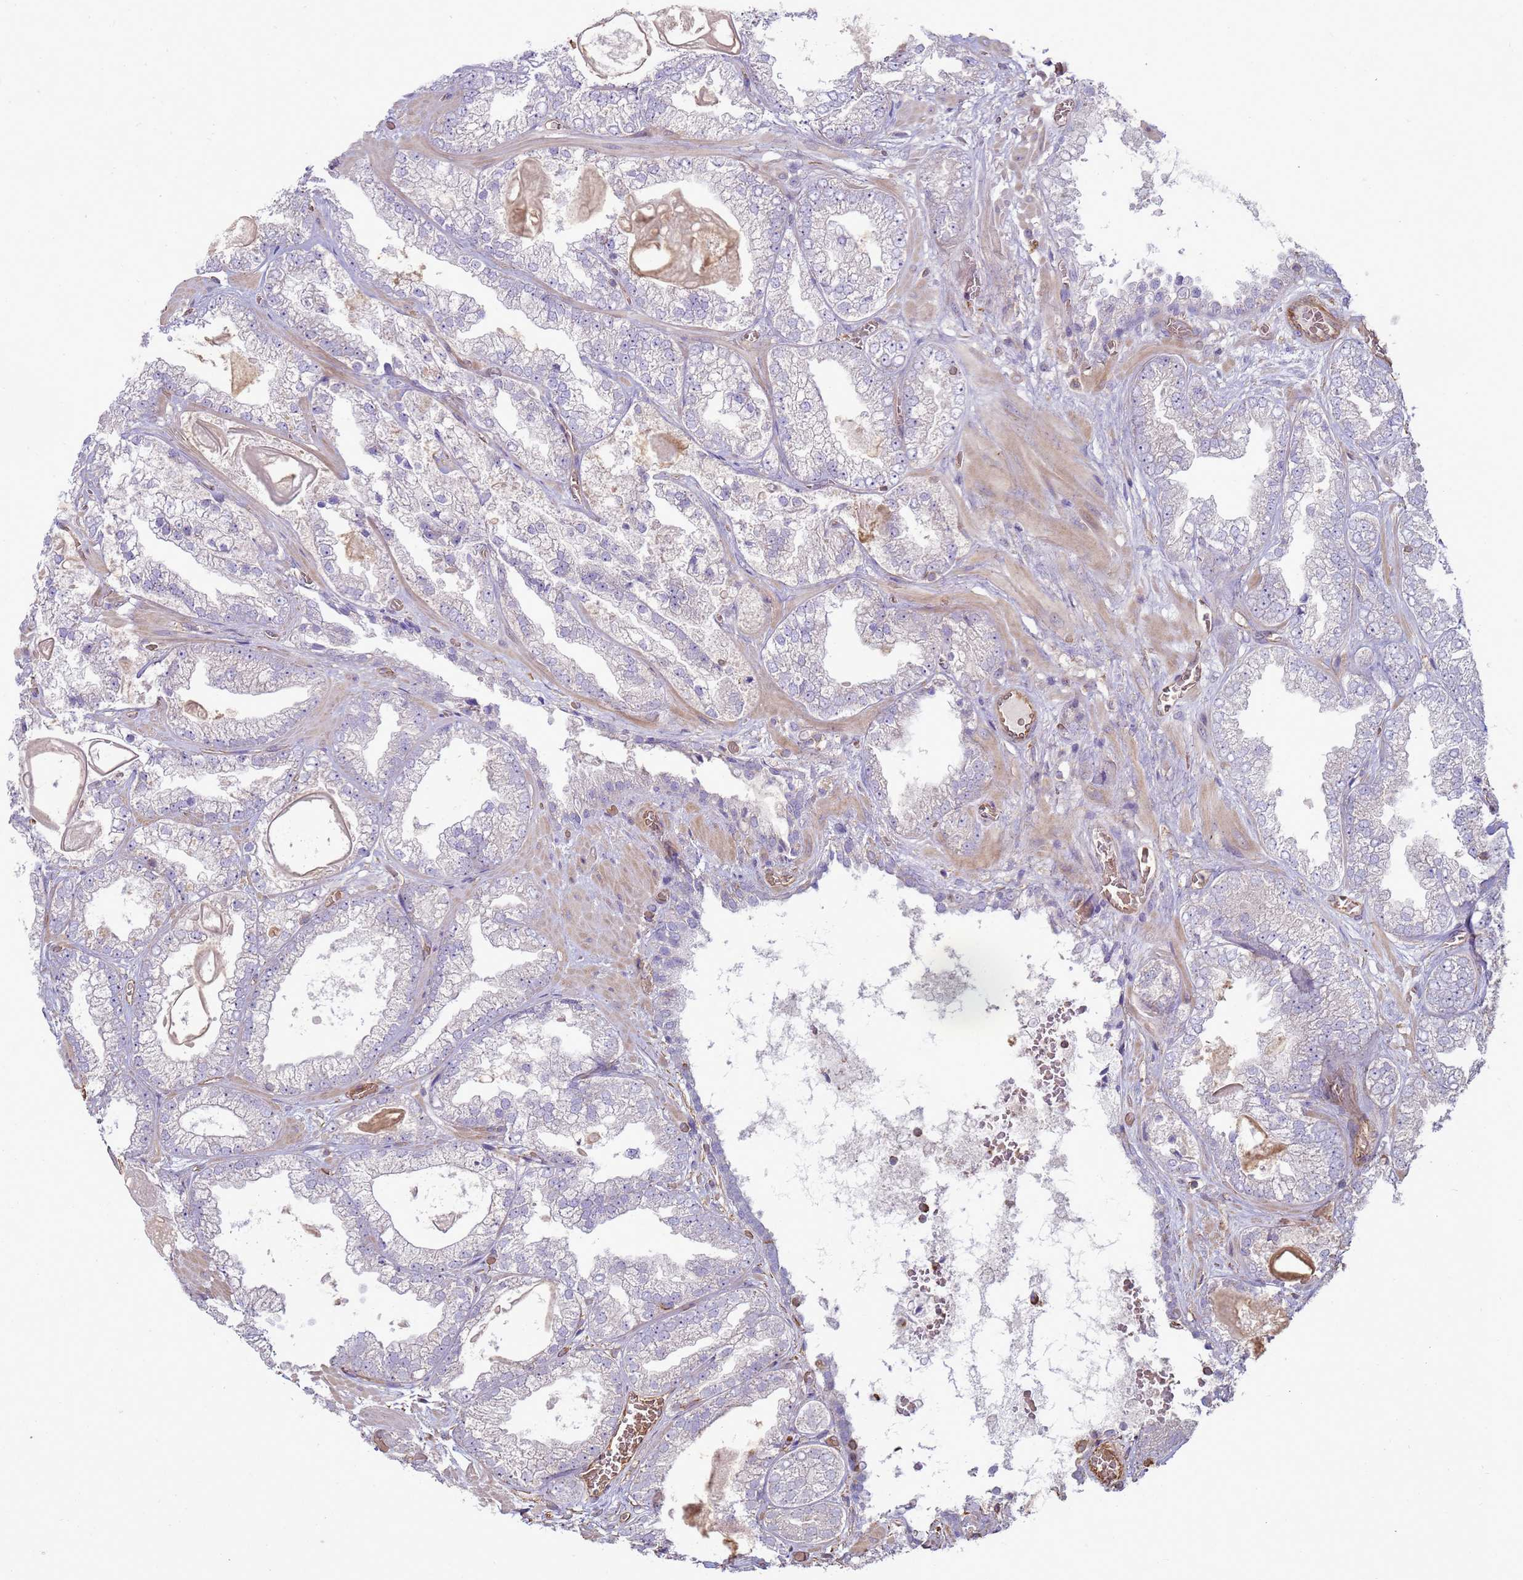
{"staining": {"intensity": "negative", "quantity": "none", "location": "none"}, "tissue": "prostate cancer", "cell_type": "Tumor cells", "image_type": "cancer", "snomed": [{"axis": "morphology", "description": "Adenocarcinoma, Low grade"}, {"axis": "topography", "description": "Prostate"}], "caption": "This is a photomicrograph of IHC staining of prostate cancer, which shows no staining in tumor cells.", "gene": "SGIP1", "patient": {"sex": "male", "age": 57}}